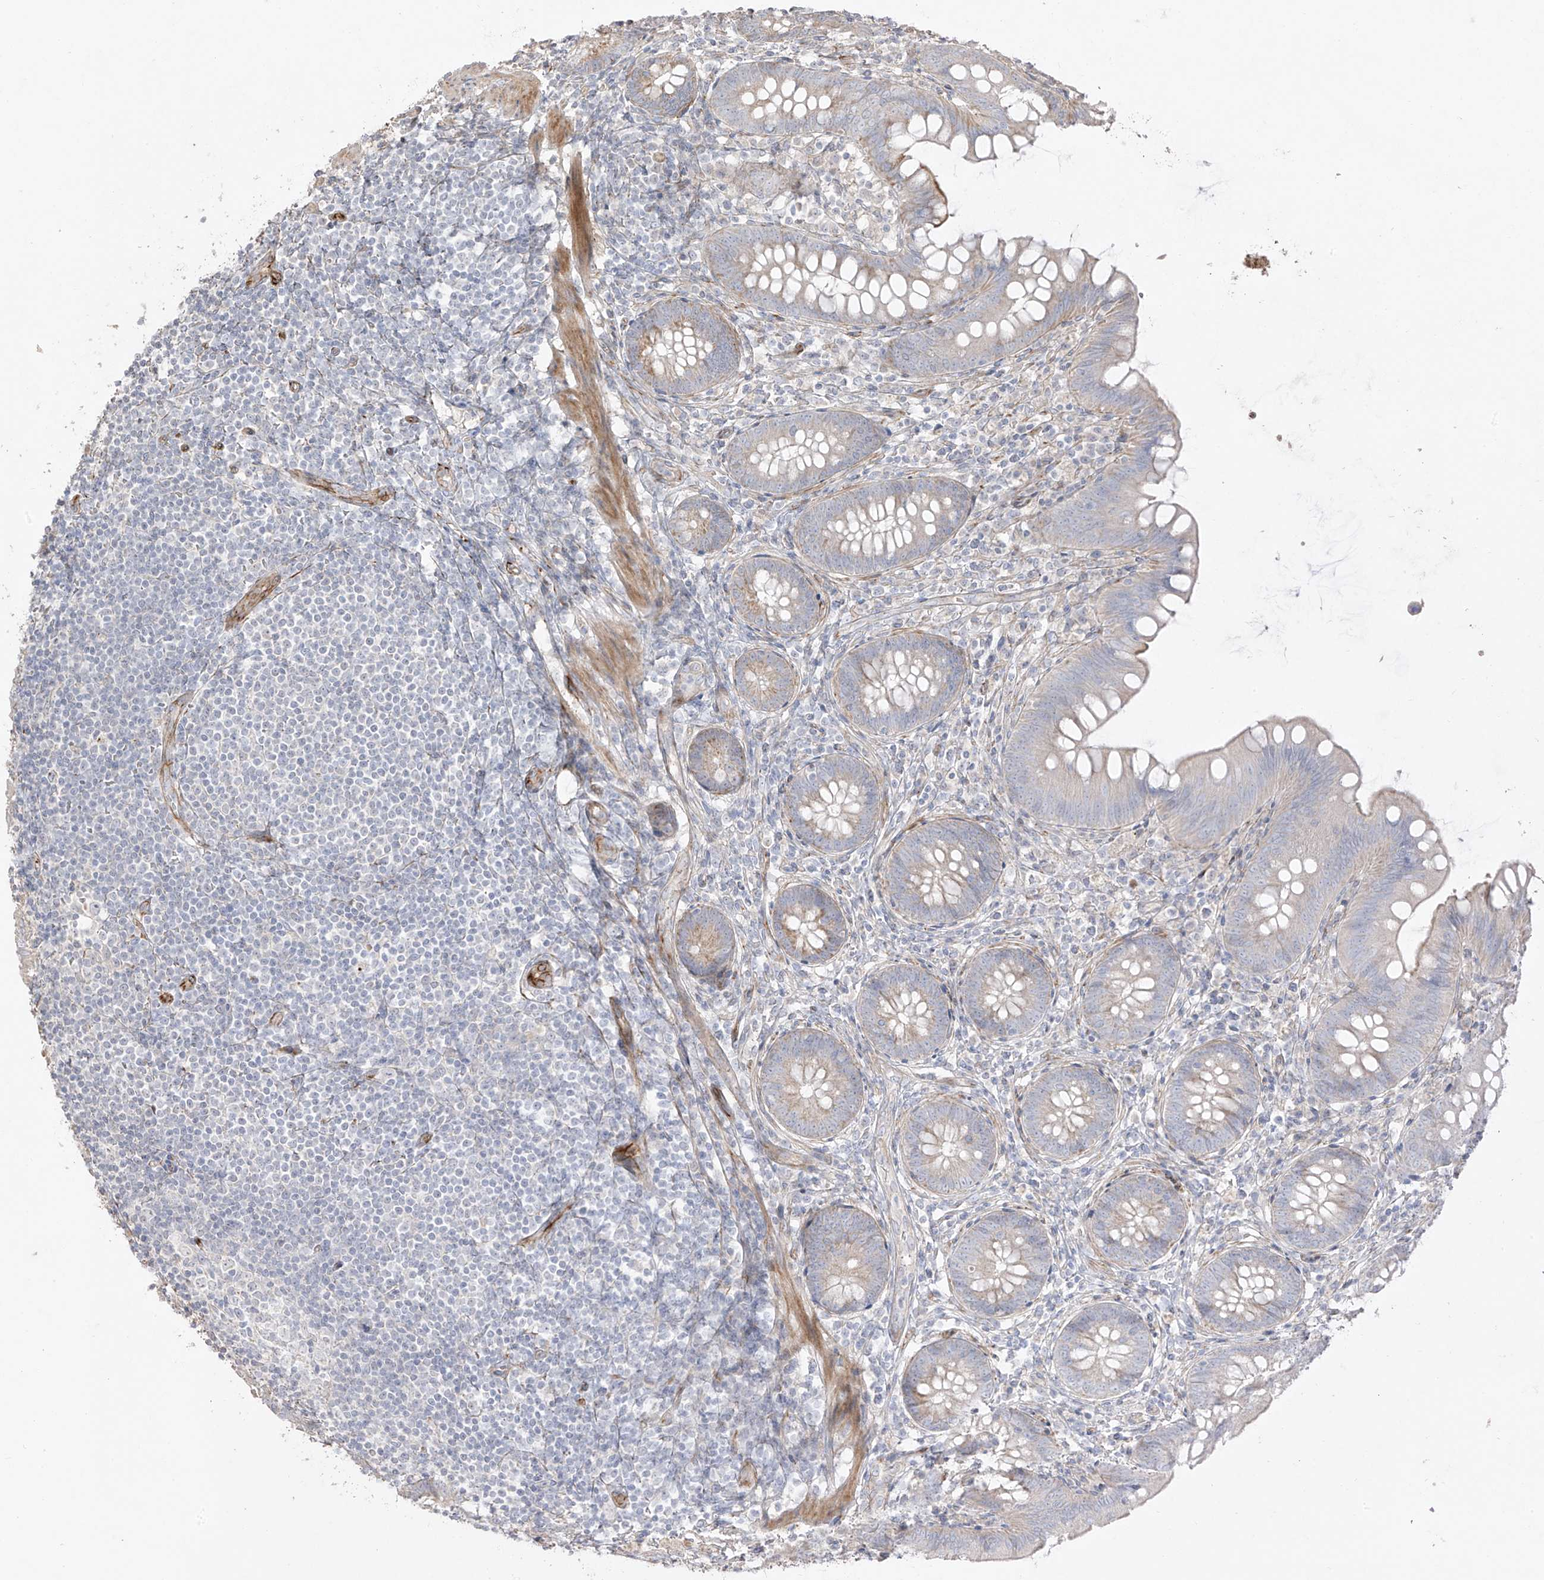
{"staining": {"intensity": "moderate", "quantity": "<25%", "location": "cytoplasmic/membranous"}, "tissue": "appendix", "cell_type": "Glandular cells", "image_type": "normal", "snomed": [{"axis": "morphology", "description": "Normal tissue, NOS"}, {"axis": "topography", "description": "Appendix"}], "caption": "Immunohistochemistry staining of benign appendix, which reveals low levels of moderate cytoplasmic/membranous staining in approximately <25% of glandular cells indicating moderate cytoplasmic/membranous protein staining. The staining was performed using DAB (brown) for protein detection and nuclei were counterstained in hematoxylin (blue).", "gene": "DCDC2", "patient": {"sex": "female", "age": 62}}